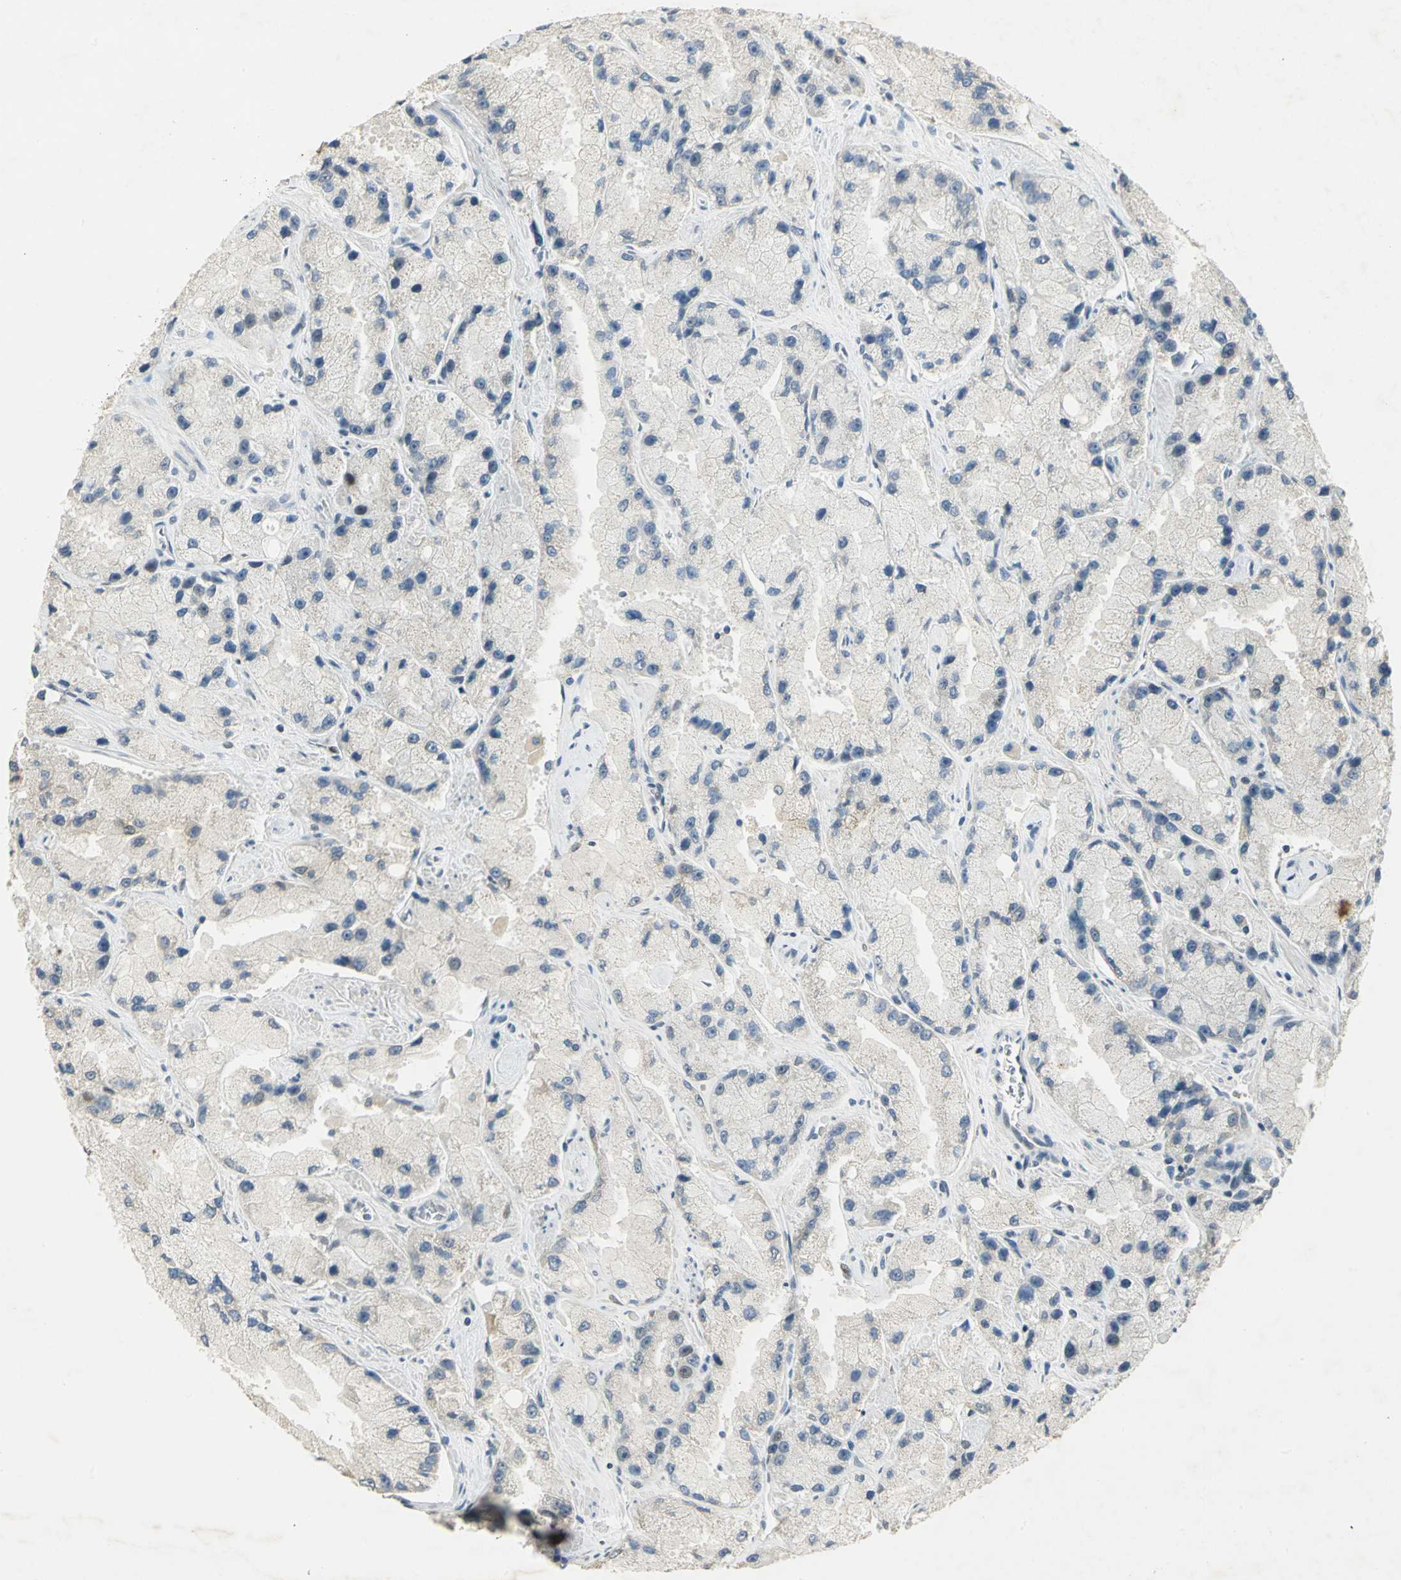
{"staining": {"intensity": "moderate", "quantity": "<25%", "location": "nuclear"}, "tissue": "prostate cancer", "cell_type": "Tumor cells", "image_type": "cancer", "snomed": [{"axis": "morphology", "description": "Adenocarcinoma, High grade"}, {"axis": "topography", "description": "Prostate"}], "caption": "Immunohistochemical staining of human prostate cancer demonstrates moderate nuclear protein staining in approximately <25% of tumor cells.", "gene": "AK6", "patient": {"sex": "male", "age": 58}}